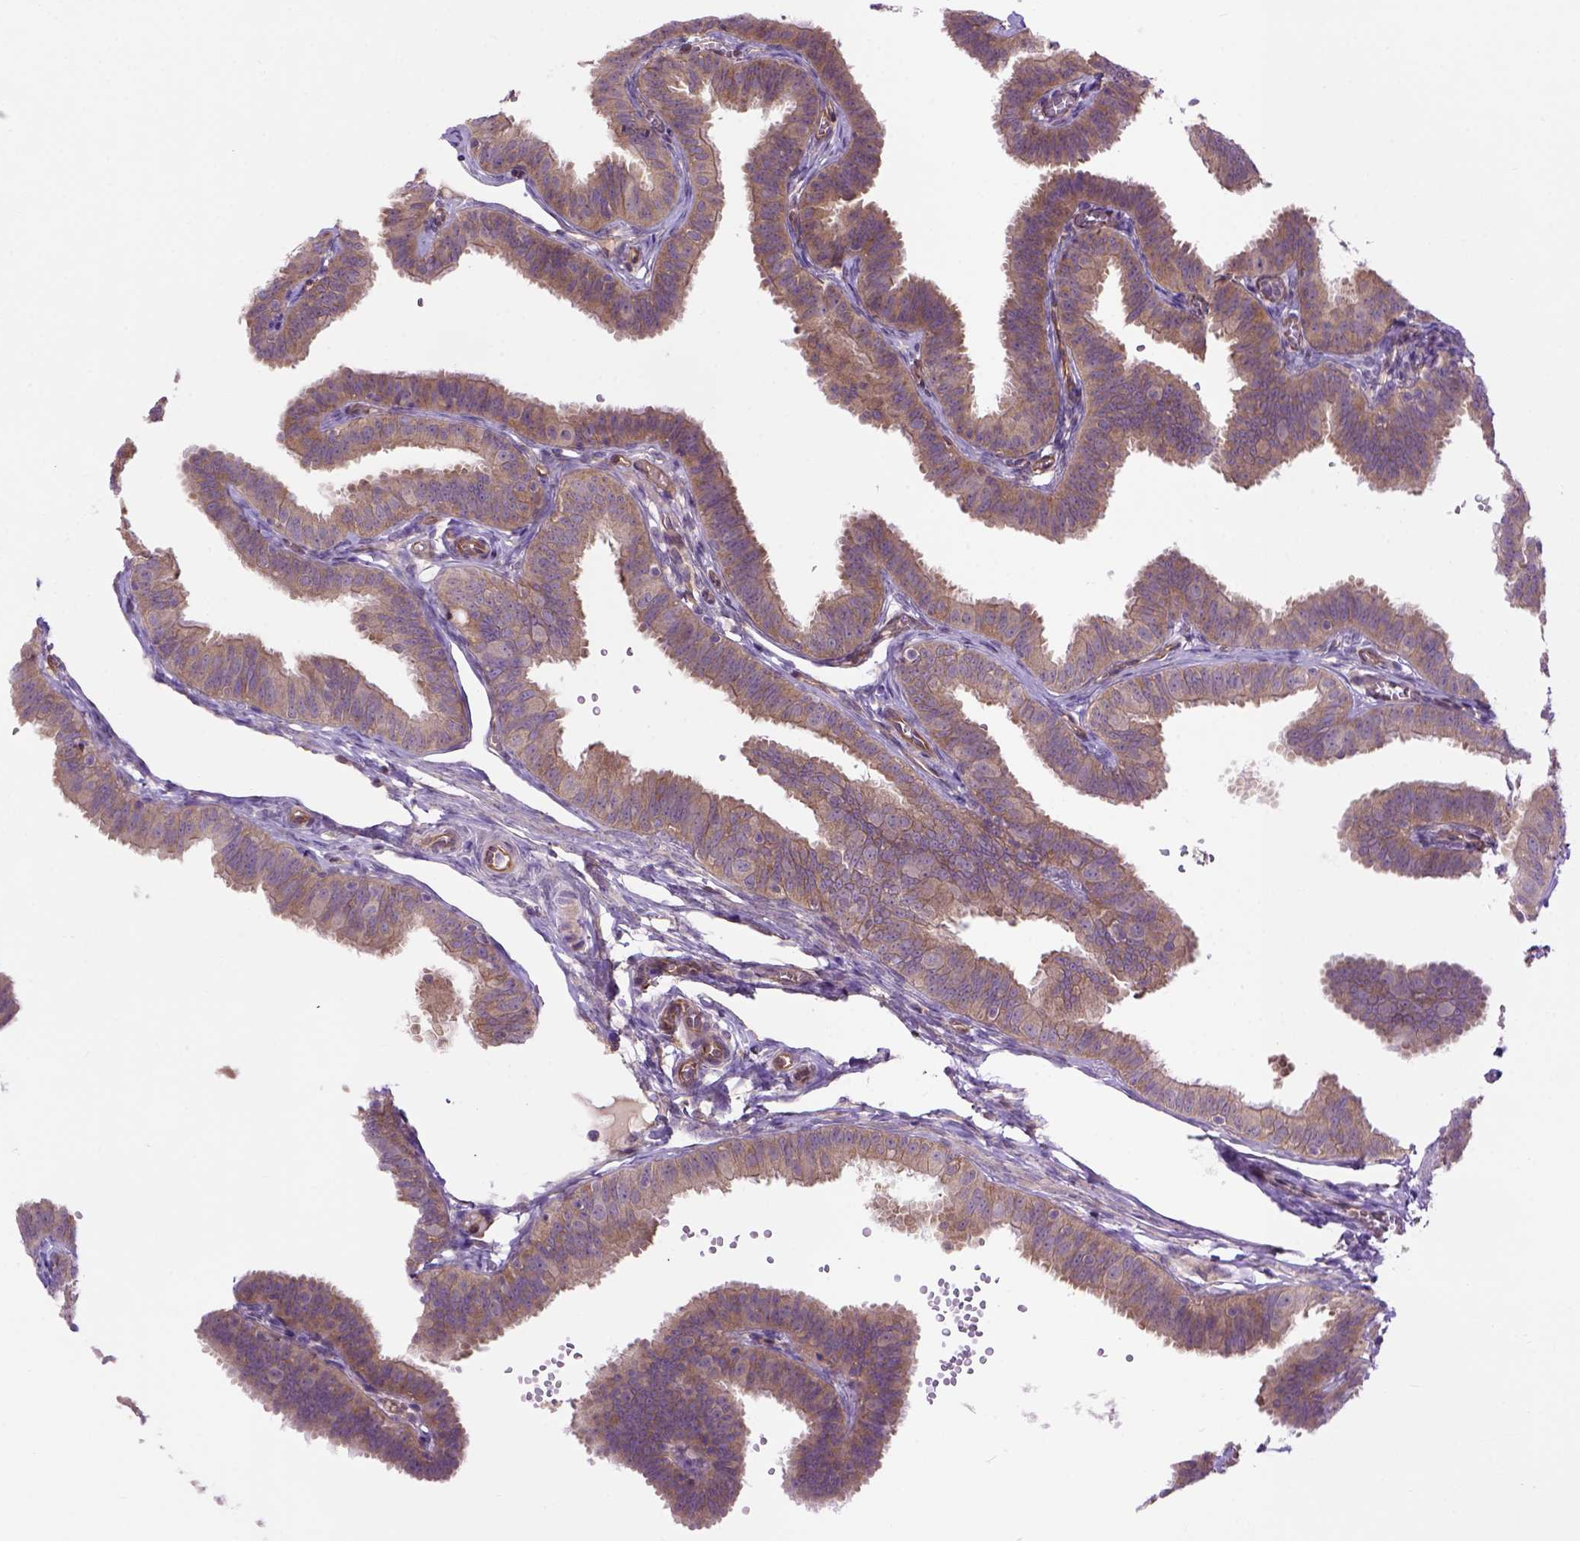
{"staining": {"intensity": "moderate", "quantity": ">75%", "location": "cytoplasmic/membranous"}, "tissue": "fallopian tube", "cell_type": "Glandular cells", "image_type": "normal", "snomed": [{"axis": "morphology", "description": "Normal tissue, NOS"}, {"axis": "topography", "description": "Fallopian tube"}], "caption": "Moderate cytoplasmic/membranous staining for a protein is present in approximately >75% of glandular cells of normal fallopian tube using immunohistochemistry (IHC).", "gene": "CASKIN2", "patient": {"sex": "female", "age": 25}}